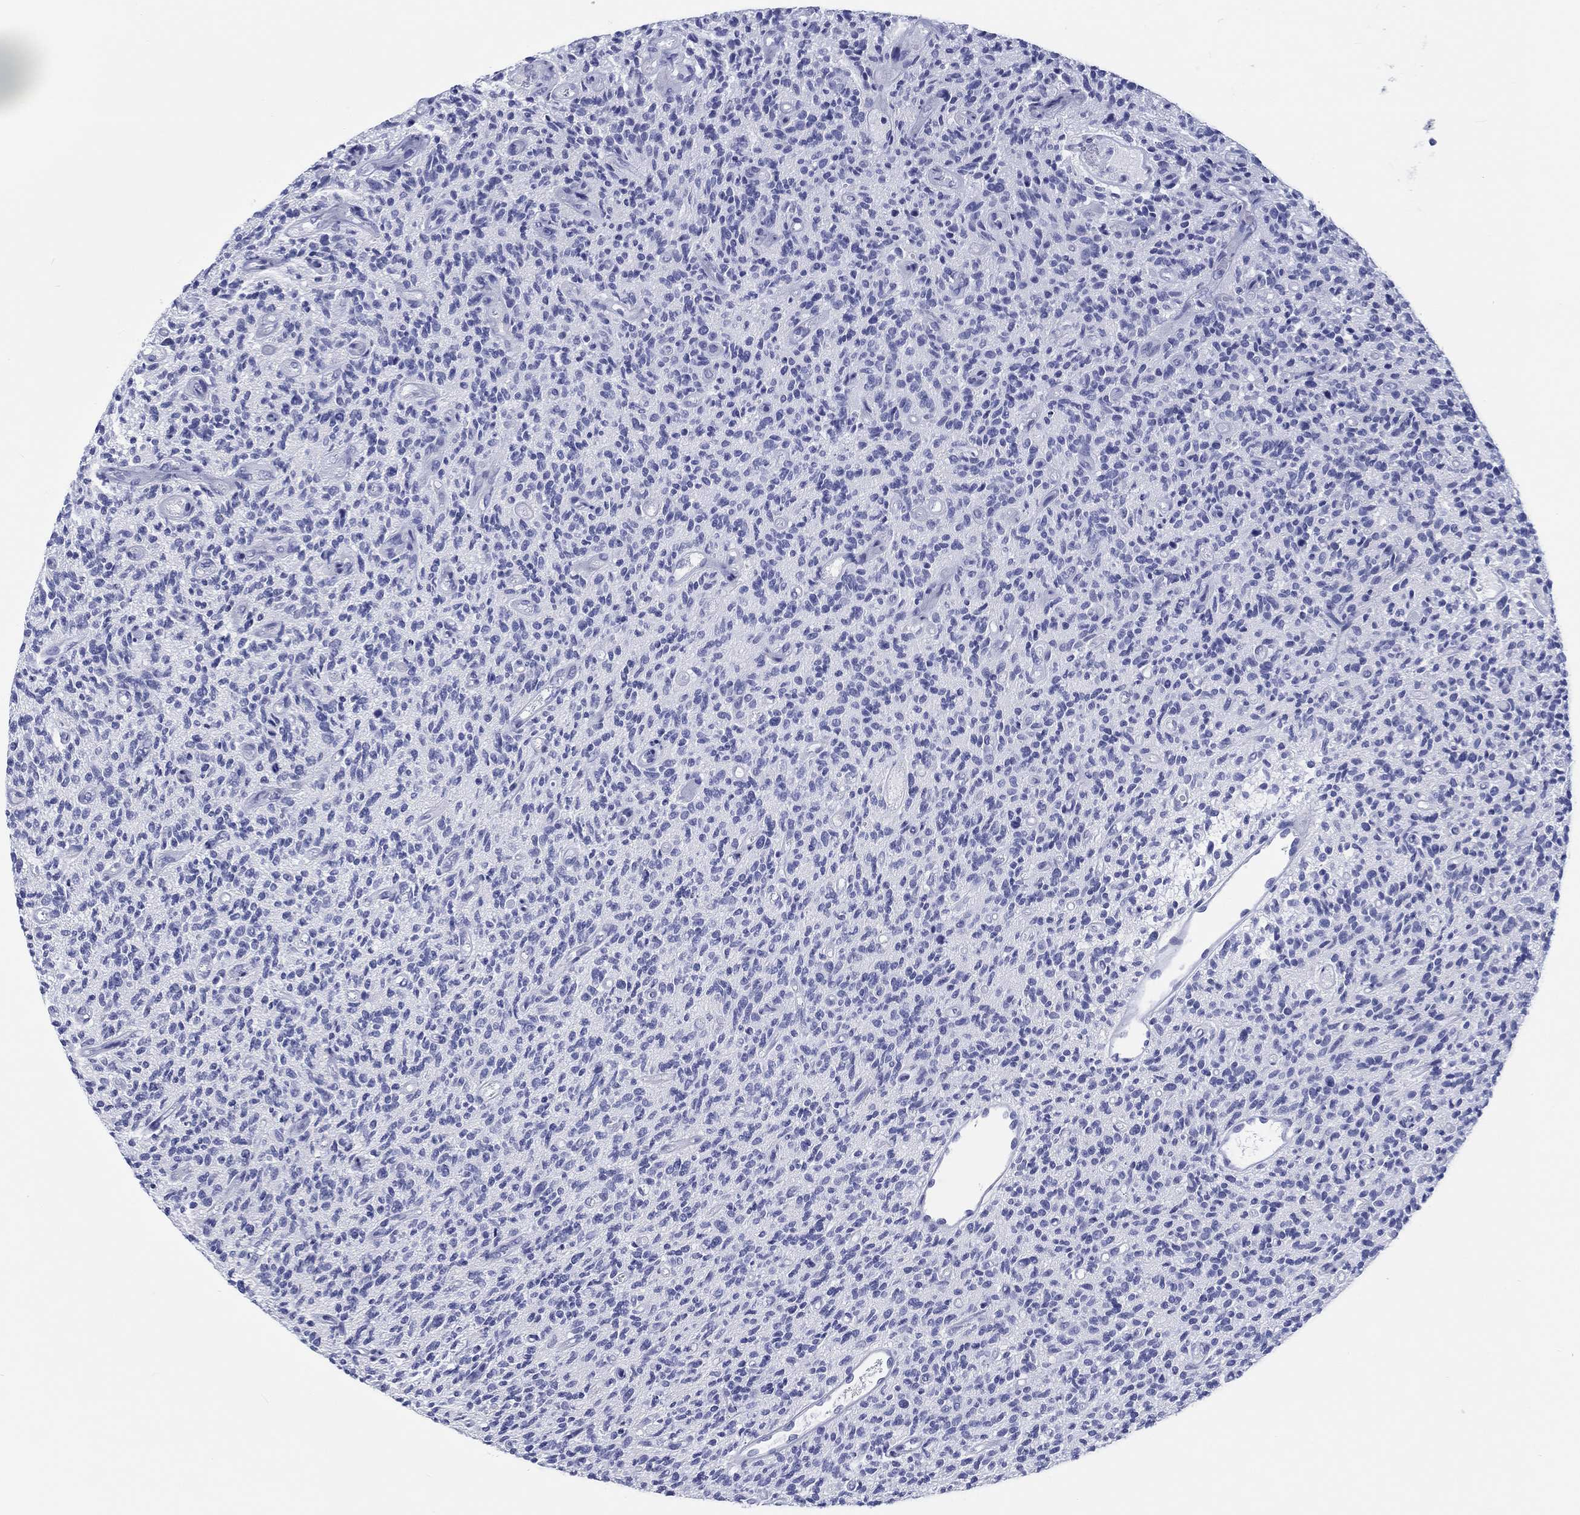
{"staining": {"intensity": "negative", "quantity": "none", "location": "none"}, "tissue": "glioma", "cell_type": "Tumor cells", "image_type": "cancer", "snomed": [{"axis": "morphology", "description": "Glioma, malignant, High grade"}, {"axis": "topography", "description": "Brain"}], "caption": "Photomicrograph shows no protein positivity in tumor cells of glioma tissue.", "gene": "H1-1", "patient": {"sex": "male", "age": 64}}